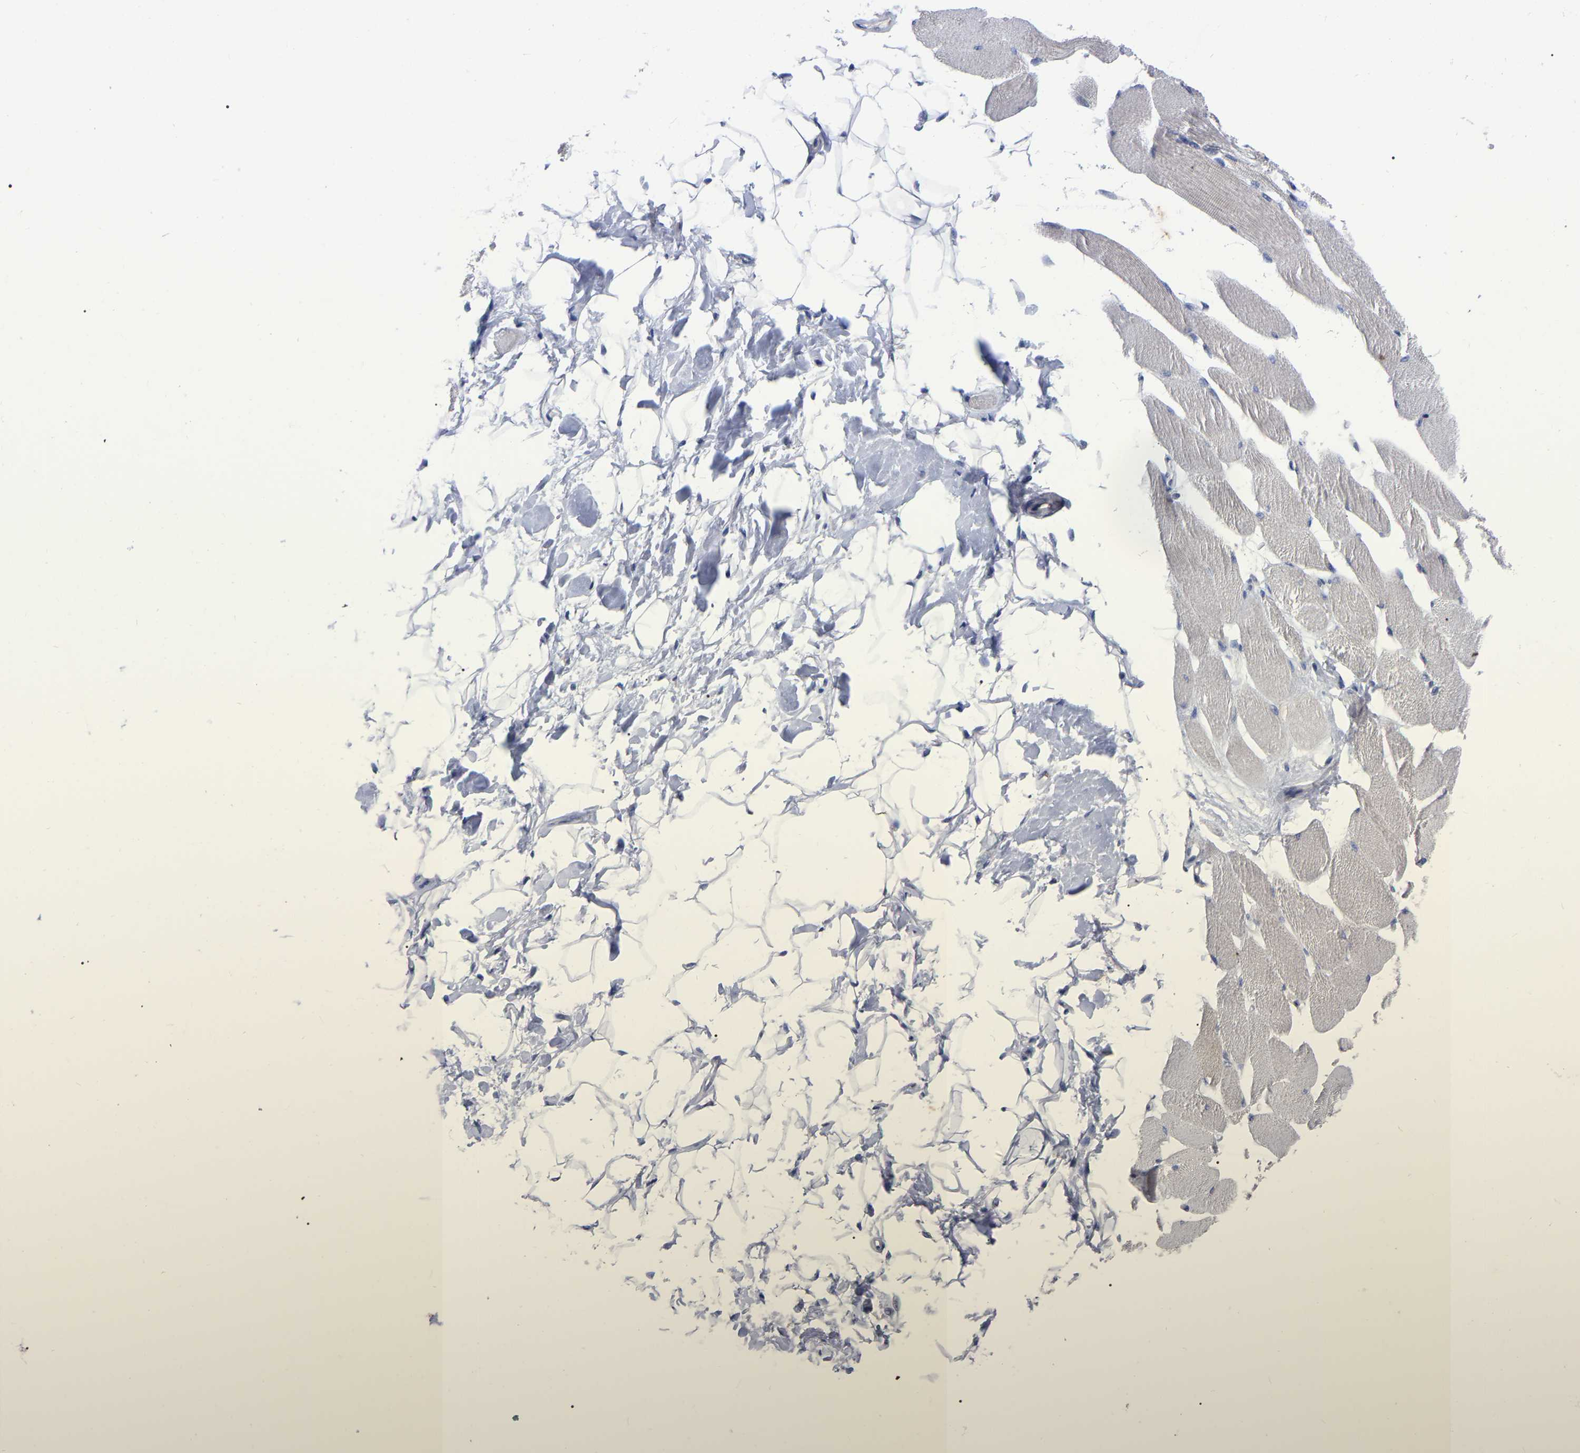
{"staining": {"intensity": "moderate", "quantity": "<25%", "location": "cytoplasmic/membranous"}, "tissue": "skeletal muscle", "cell_type": "Myocytes", "image_type": "normal", "snomed": [{"axis": "morphology", "description": "Normal tissue, NOS"}, {"axis": "topography", "description": "Skeletal muscle"}, {"axis": "topography", "description": "Peripheral nerve tissue"}], "caption": "Immunohistochemical staining of normal human skeletal muscle reveals moderate cytoplasmic/membranous protein expression in approximately <25% of myocytes.", "gene": "TCP1", "patient": {"sex": "female", "age": 84}}